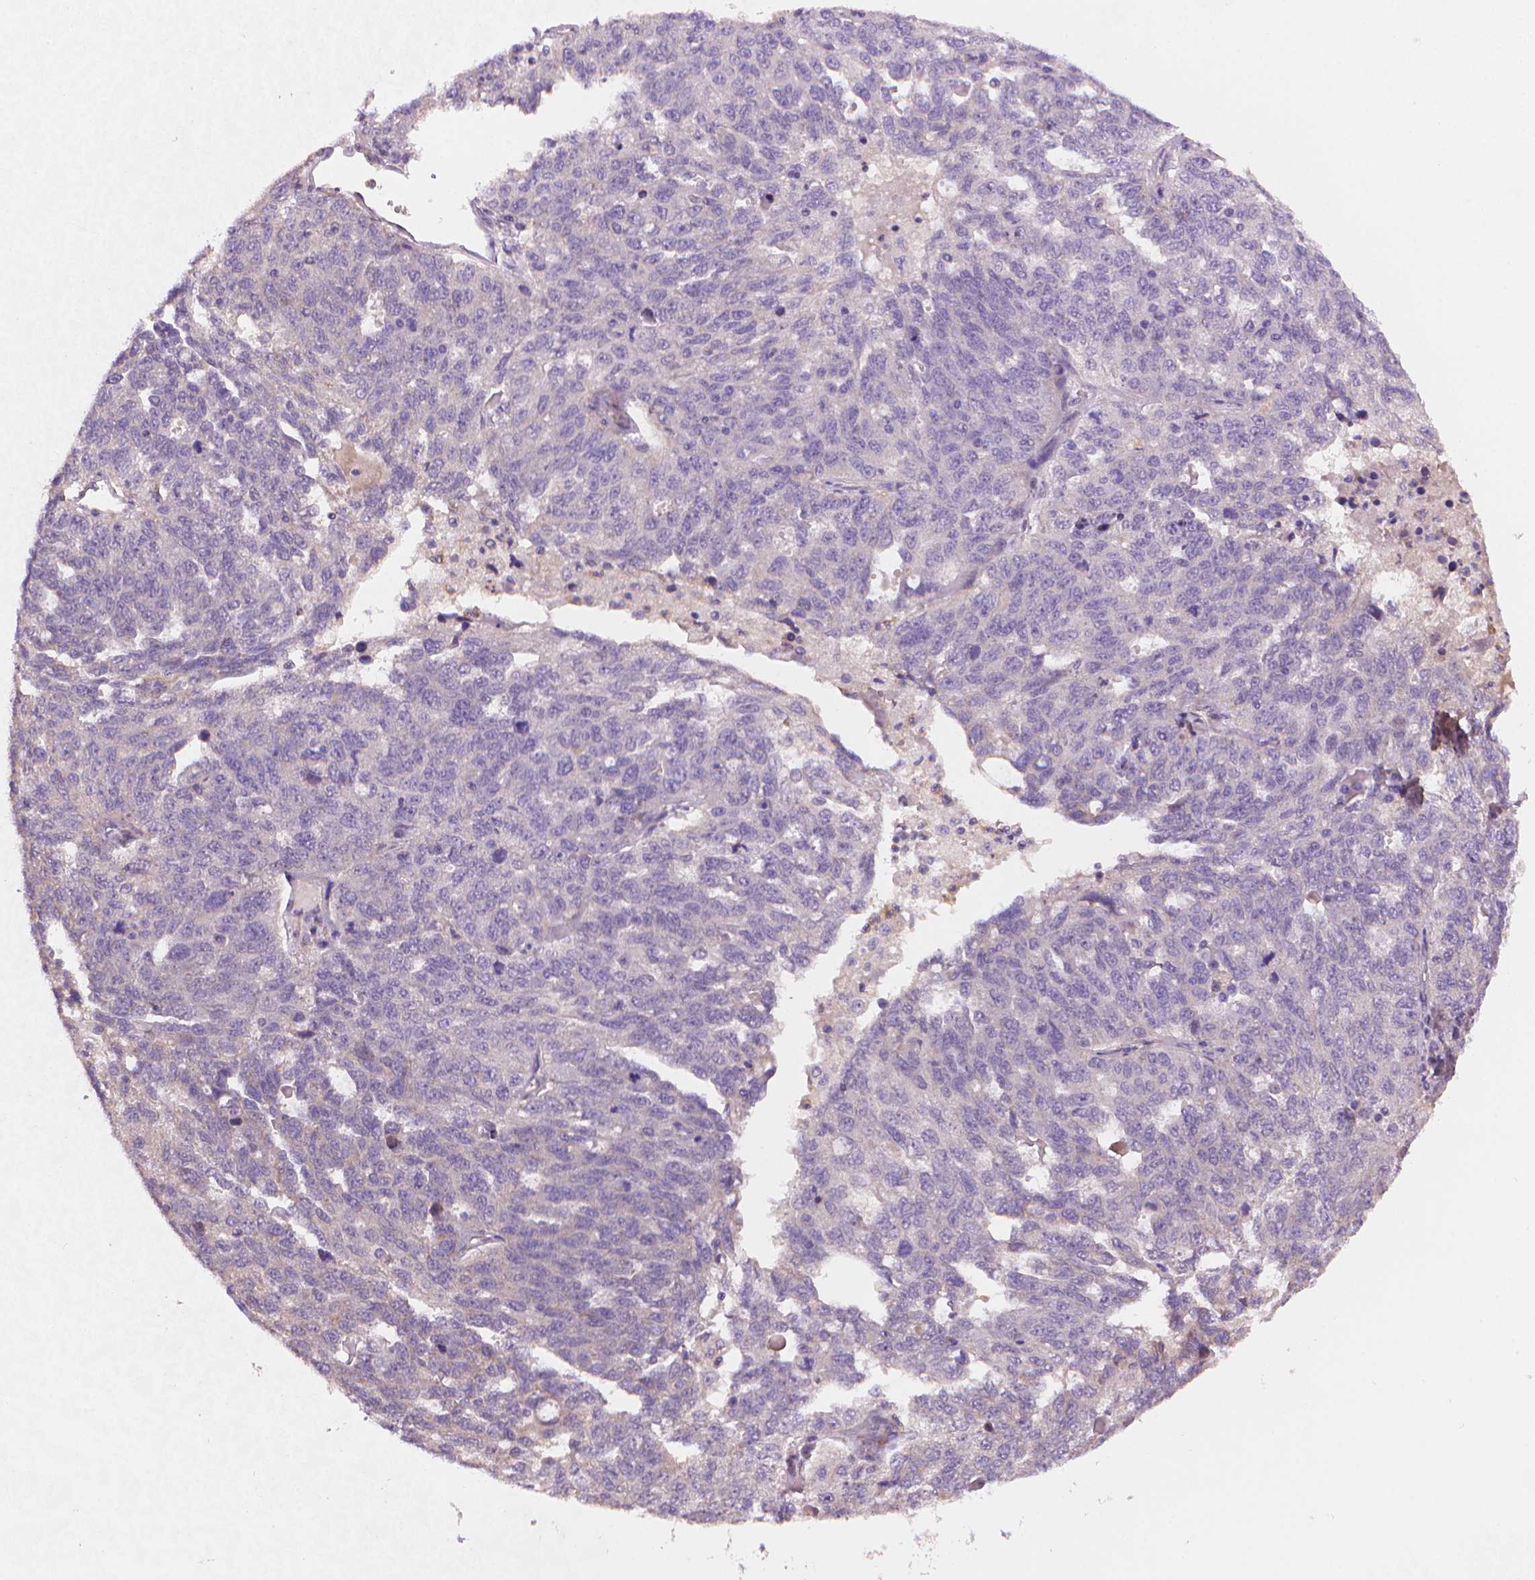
{"staining": {"intensity": "negative", "quantity": "none", "location": "none"}, "tissue": "ovarian cancer", "cell_type": "Tumor cells", "image_type": "cancer", "snomed": [{"axis": "morphology", "description": "Cystadenocarcinoma, serous, NOS"}, {"axis": "topography", "description": "Ovary"}], "caption": "High power microscopy photomicrograph of an immunohistochemistry image of ovarian serous cystadenocarcinoma, revealing no significant expression in tumor cells.", "gene": "AMMECR1", "patient": {"sex": "female", "age": 71}}